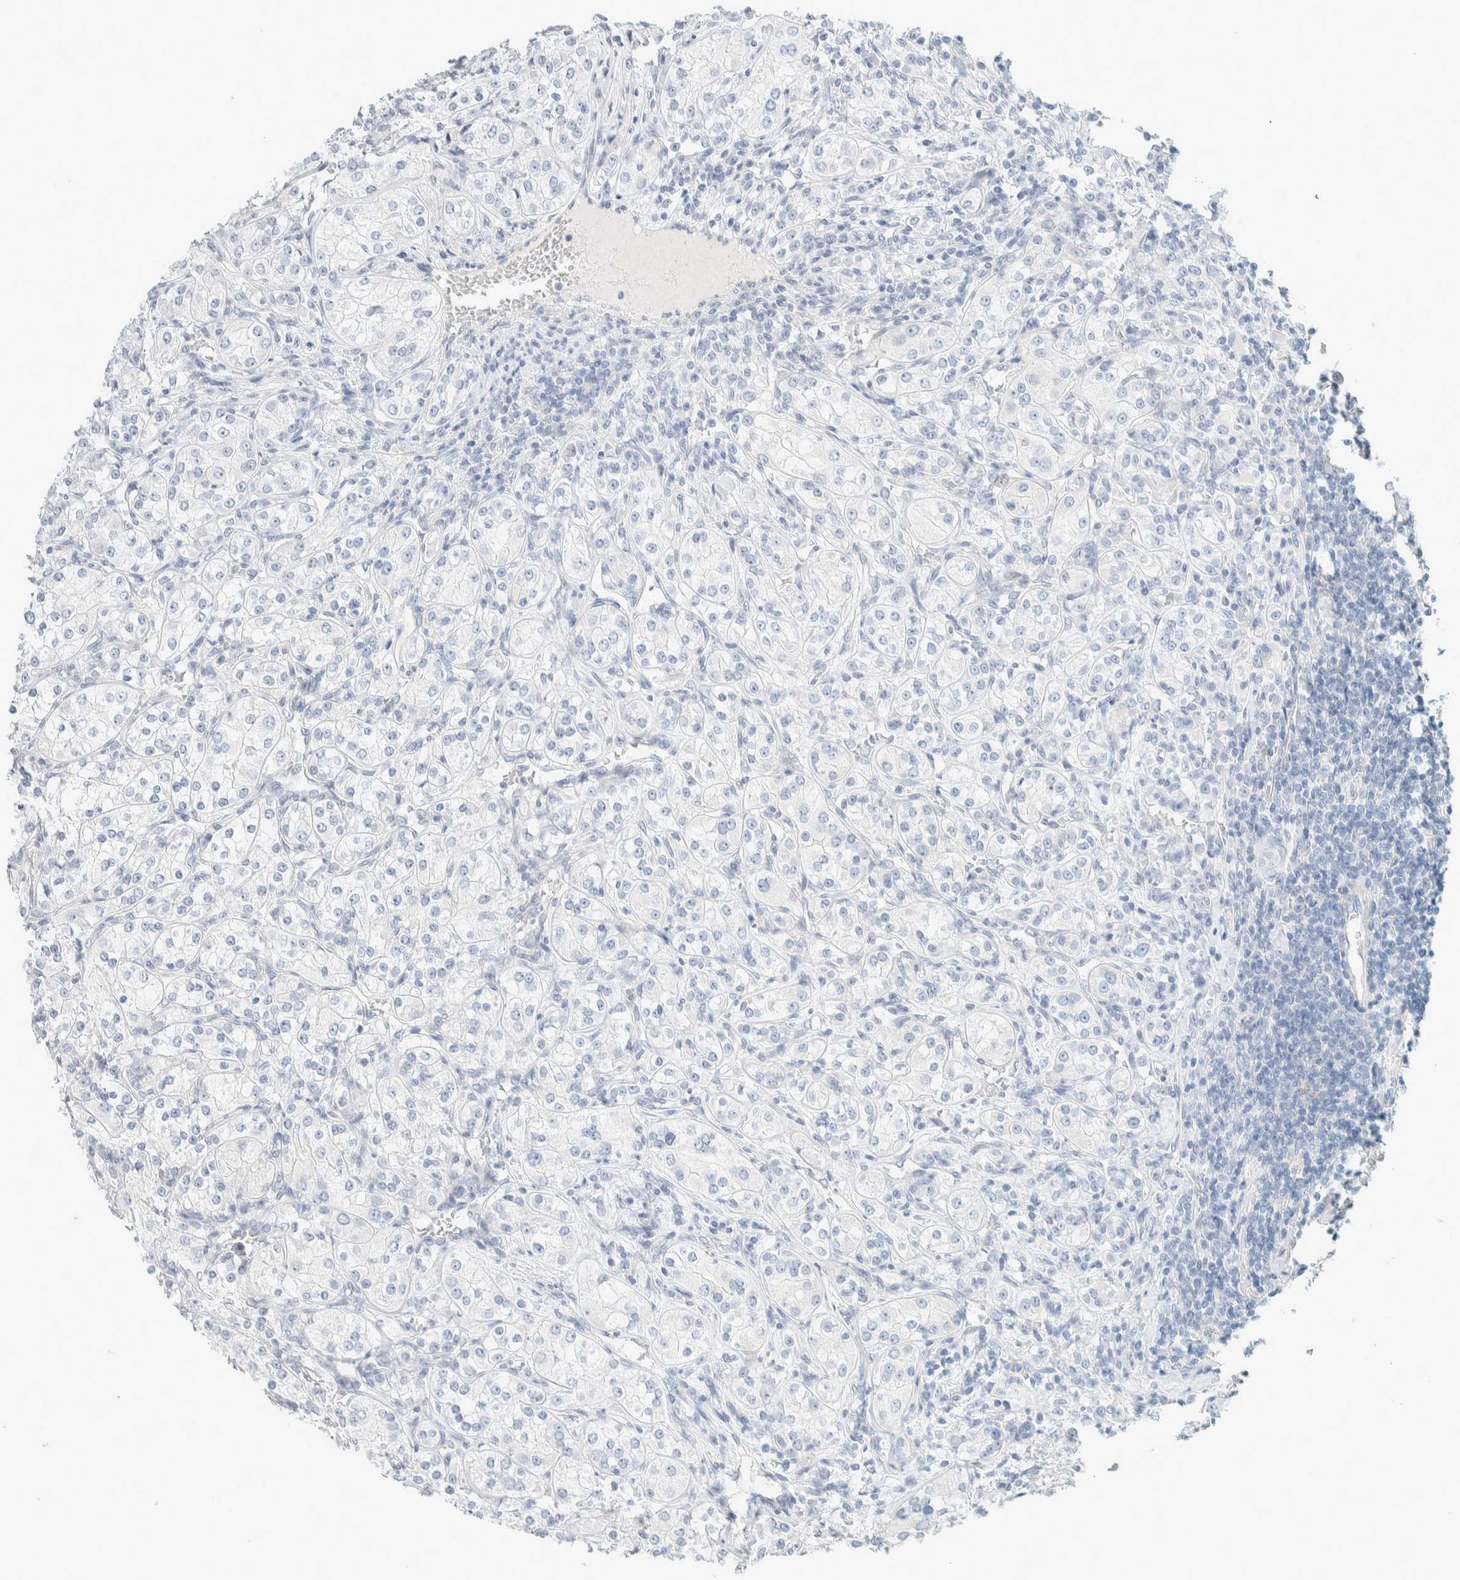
{"staining": {"intensity": "negative", "quantity": "none", "location": "none"}, "tissue": "renal cancer", "cell_type": "Tumor cells", "image_type": "cancer", "snomed": [{"axis": "morphology", "description": "Adenocarcinoma, NOS"}, {"axis": "topography", "description": "Kidney"}], "caption": "High power microscopy histopathology image of an immunohistochemistry histopathology image of renal cancer, revealing no significant staining in tumor cells. Nuclei are stained in blue.", "gene": "ALOX12B", "patient": {"sex": "male", "age": 77}}